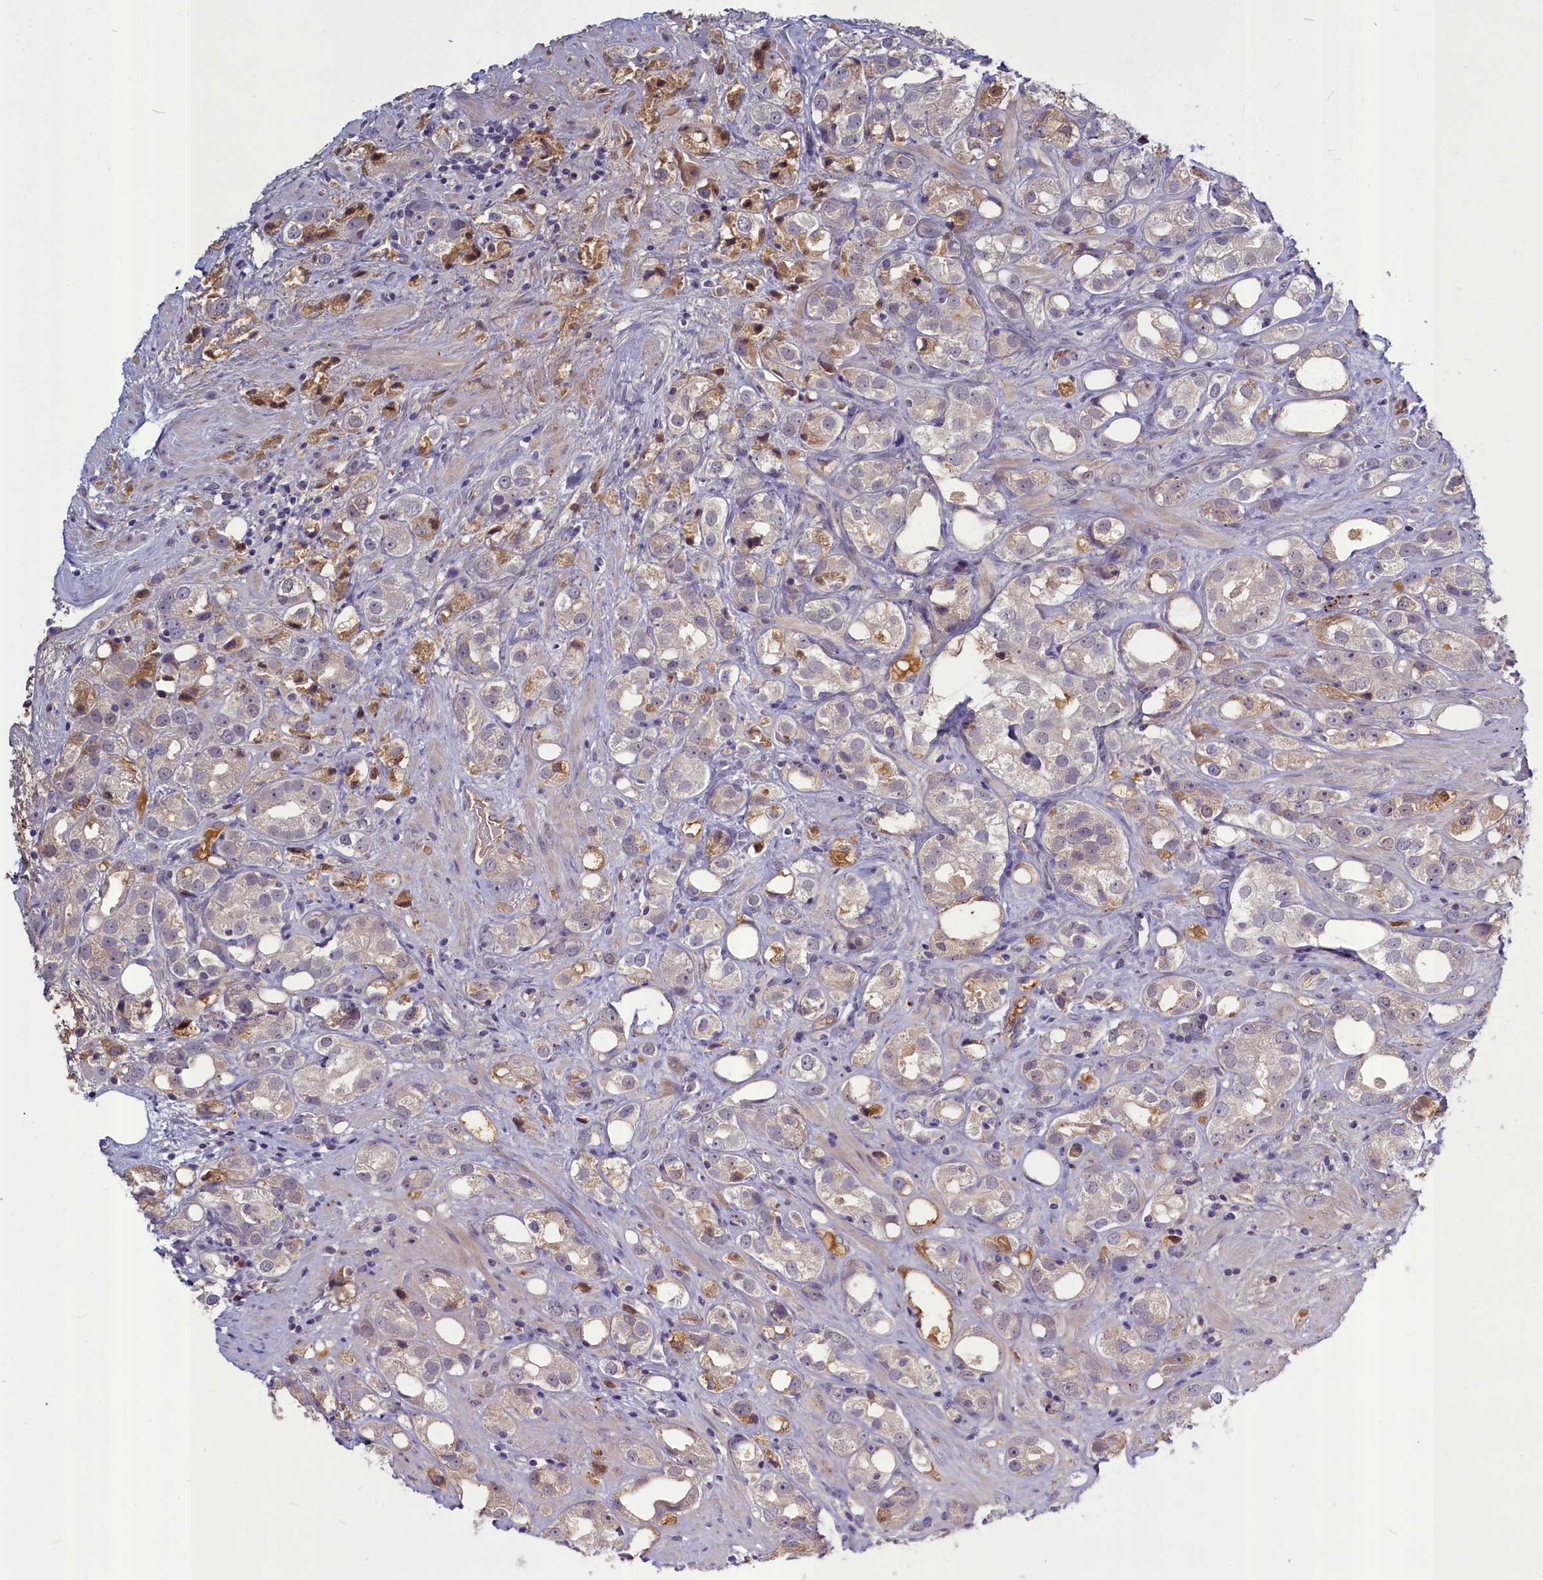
{"staining": {"intensity": "moderate", "quantity": "25%-75%", "location": "cytoplasmic/membranous"}, "tissue": "prostate cancer", "cell_type": "Tumor cells", "image_type": "cancer", "snomed": [{"axis": "morphology", "description": "Adenocarcinoma, NOS"}, {"axis": "topography", "description": "Prostate"}], "caption": "Human adenocarcinoma (prostate) stained with a brown dye demonstrates moderate cytoplasmic/membranous positive expression in about 25%-75% of tumor cells.", "gene": "SV2C", "patient": {"sex": "male", "age": 79}}